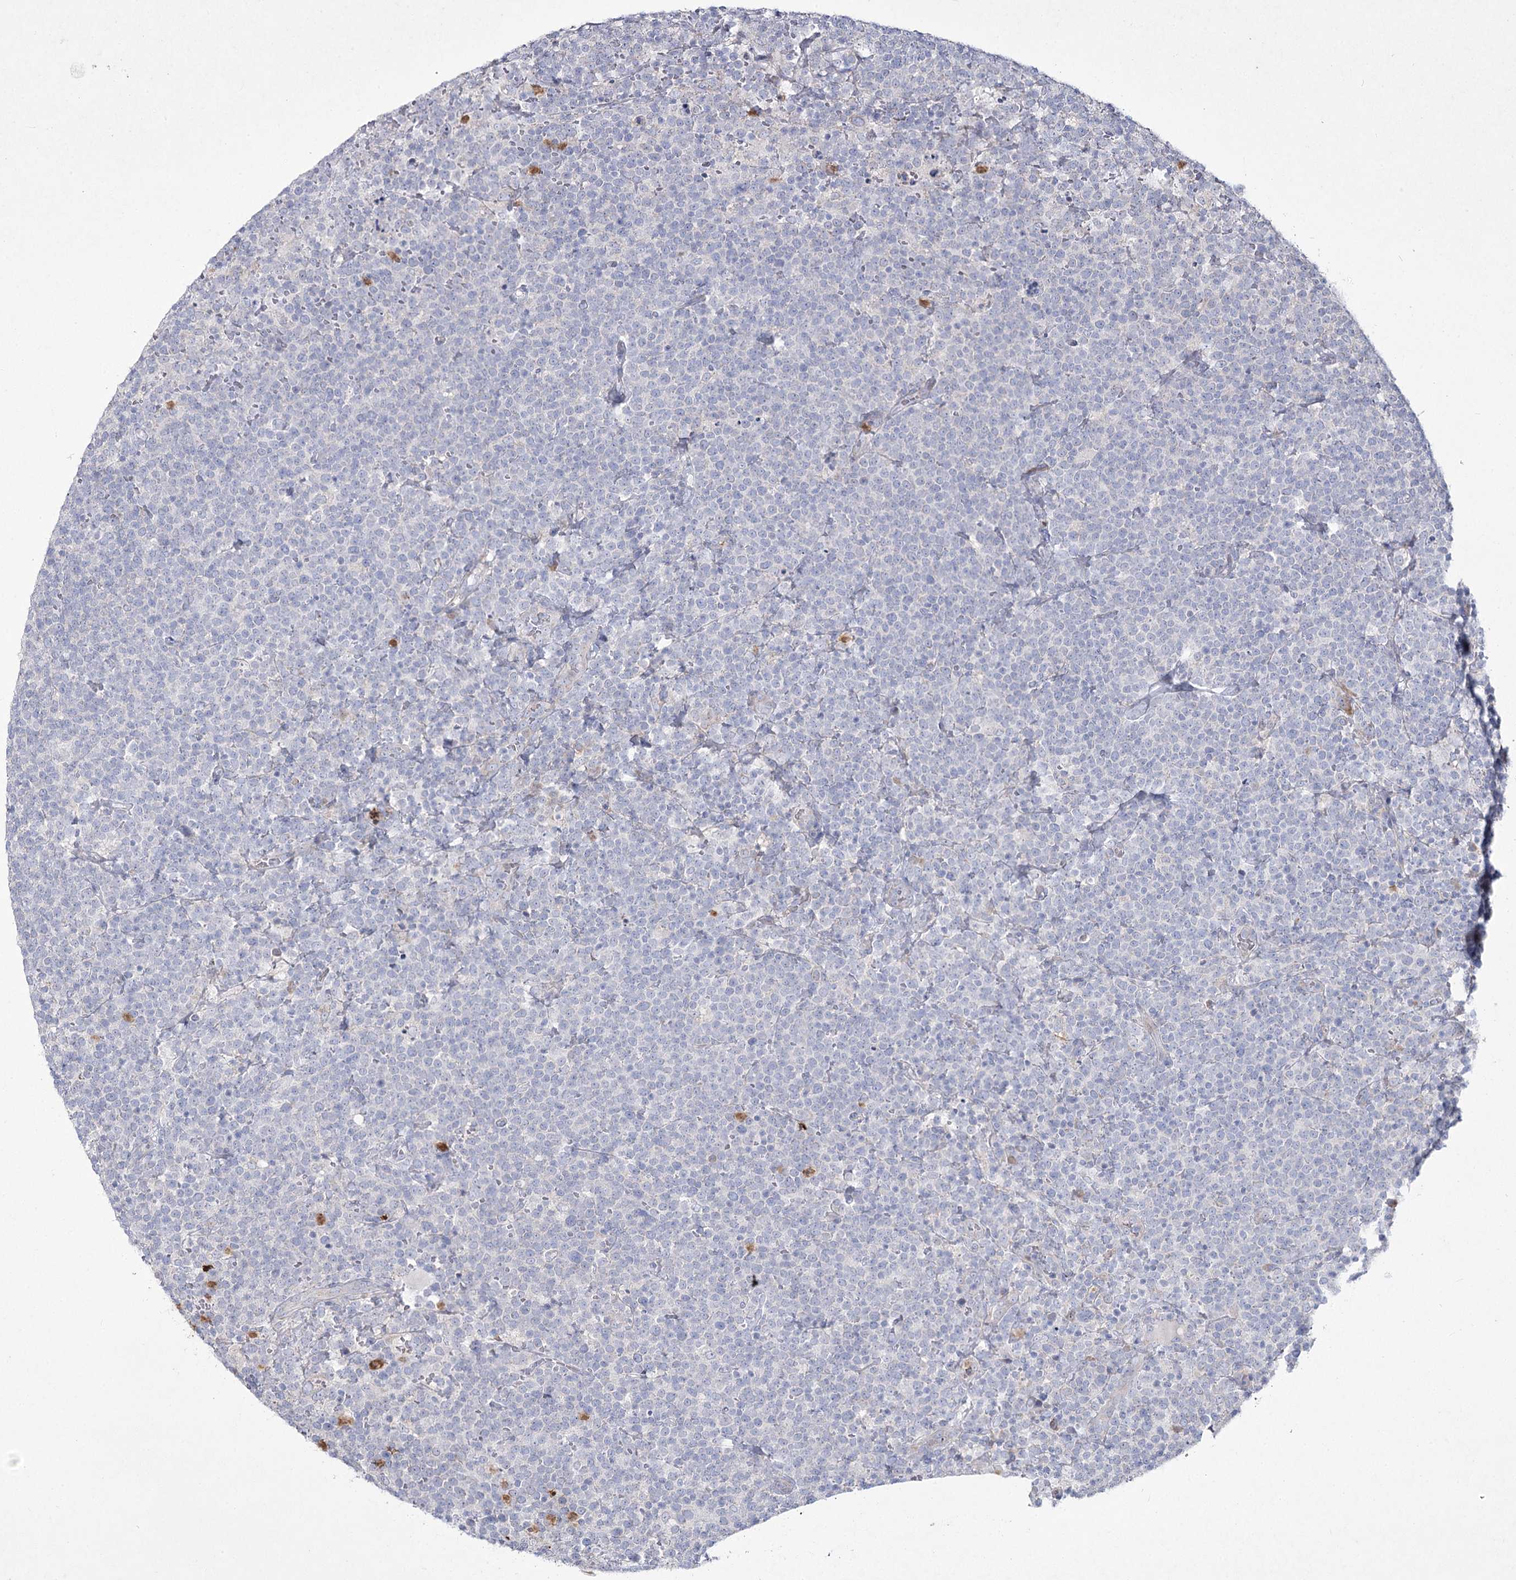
{"staining": {"intensity": "negative", "quantity": "none", "location": "none"}, "tissue": "lymphoma", "cell_type": "Tumor cells", "image_type": "cancer", "snomed": [{"axis": "morphology", "description": "Malignant lymphoma, non-Hodgkin's type, High grade"}, {"axis": "topography", "description": "Lymph node"}], "caption": "The histopathology image demonstrates no significant staining in tumor cells of lymphoma. The staining is performed using DAB brown chromogen with nuclei counter-stained in using hematoxylin.", "gene": "NIPAL4", "patient": {"sex": "male", "age": 61}}